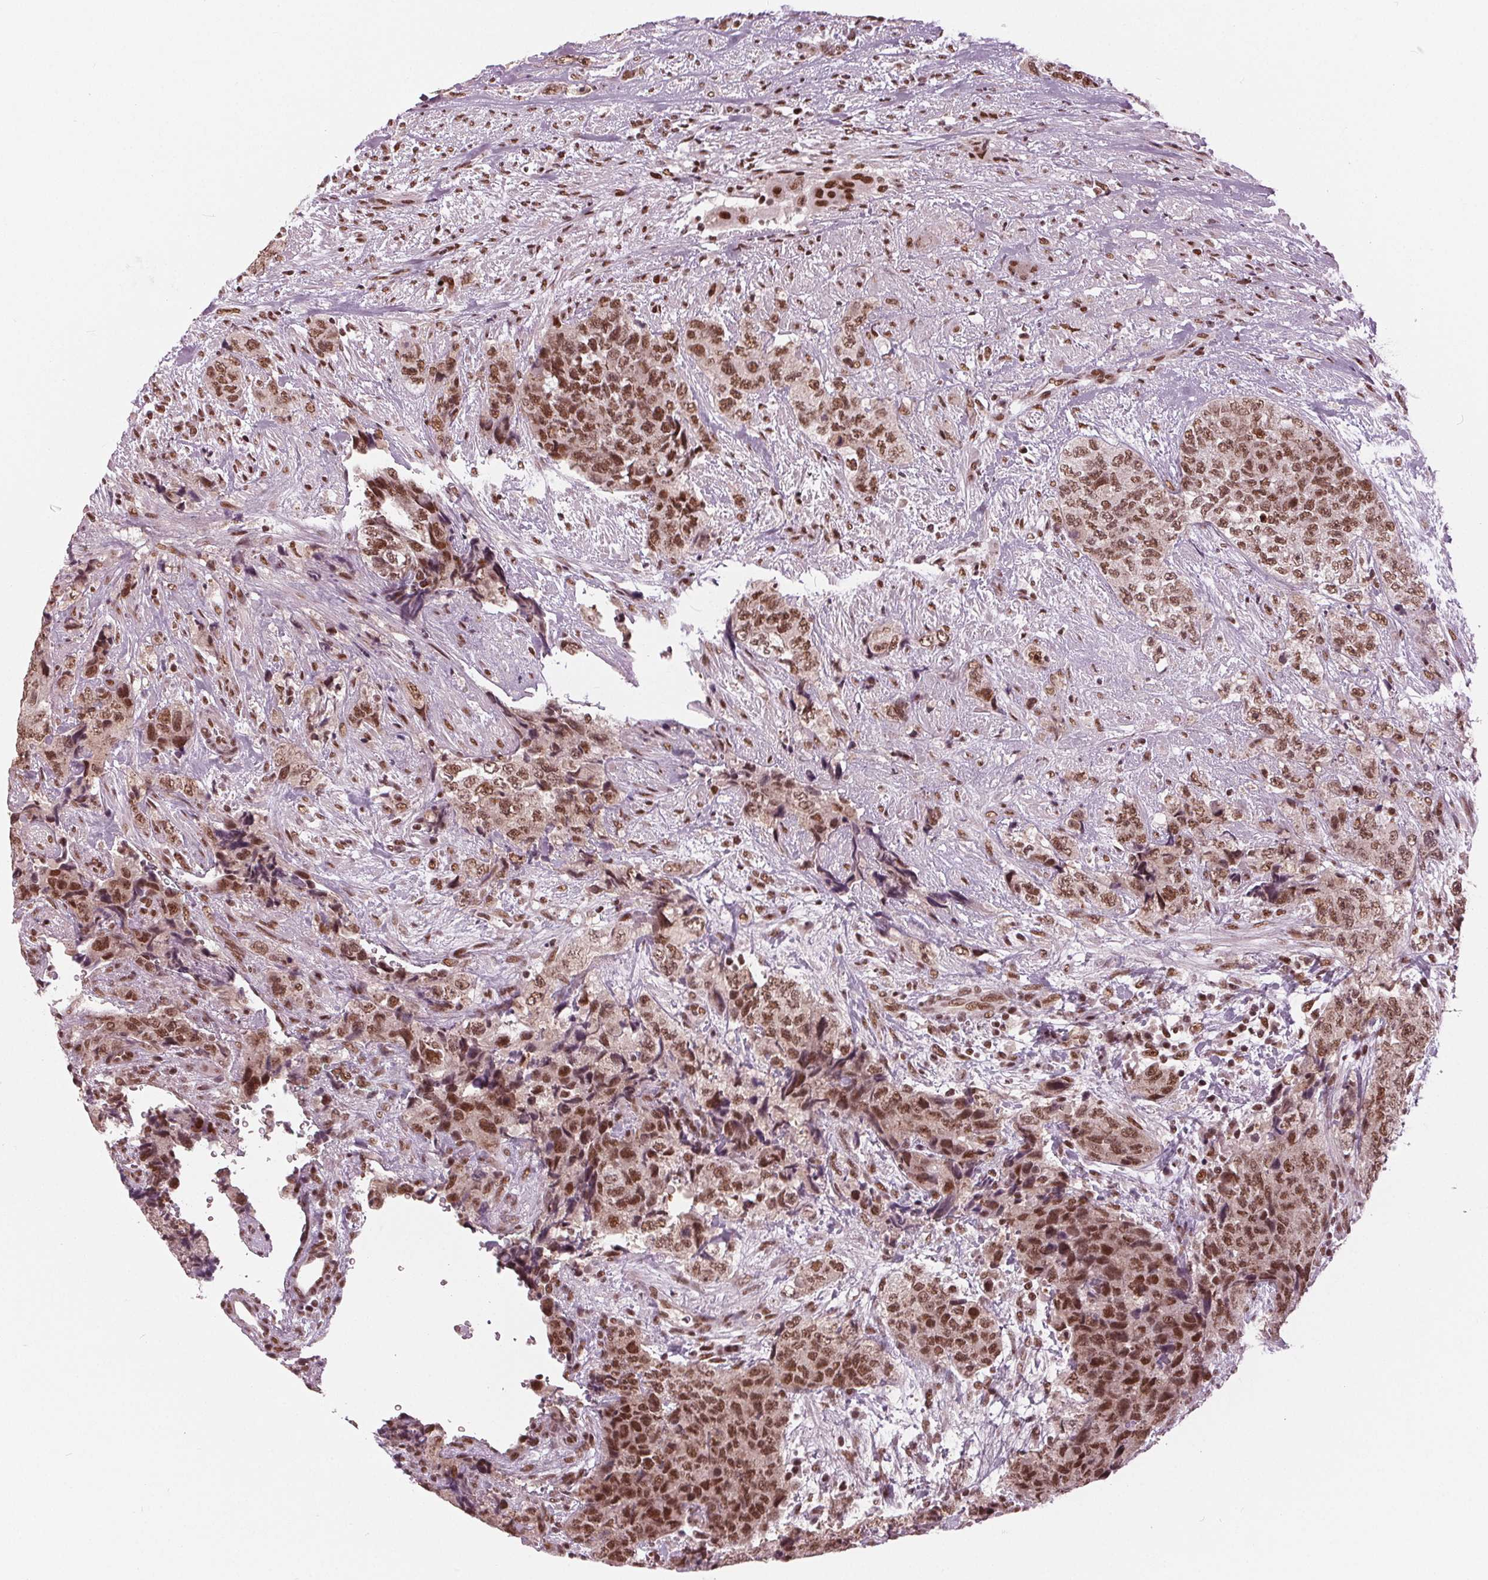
{"staining": {"intensity": "moderate", "quantity": ">75%", "location": "nuclear"}, "tissue": "urothelial cancer", "cell_type": "Tumor cells", "image_type": "cancer", "snomed": [{"axis": "morphology", "description": "Urothelial carcinoma, High grade"}, {"axis": "topography", "description": "Urinary bladder"}], "caption": "An image of human urothelial carcinoma (high-grade) stained for a protein demonstrates moderate nuclear brown staining in tumor cells.", "gene": "LSM2", "patient": {"sex": "female", "age": 78}}